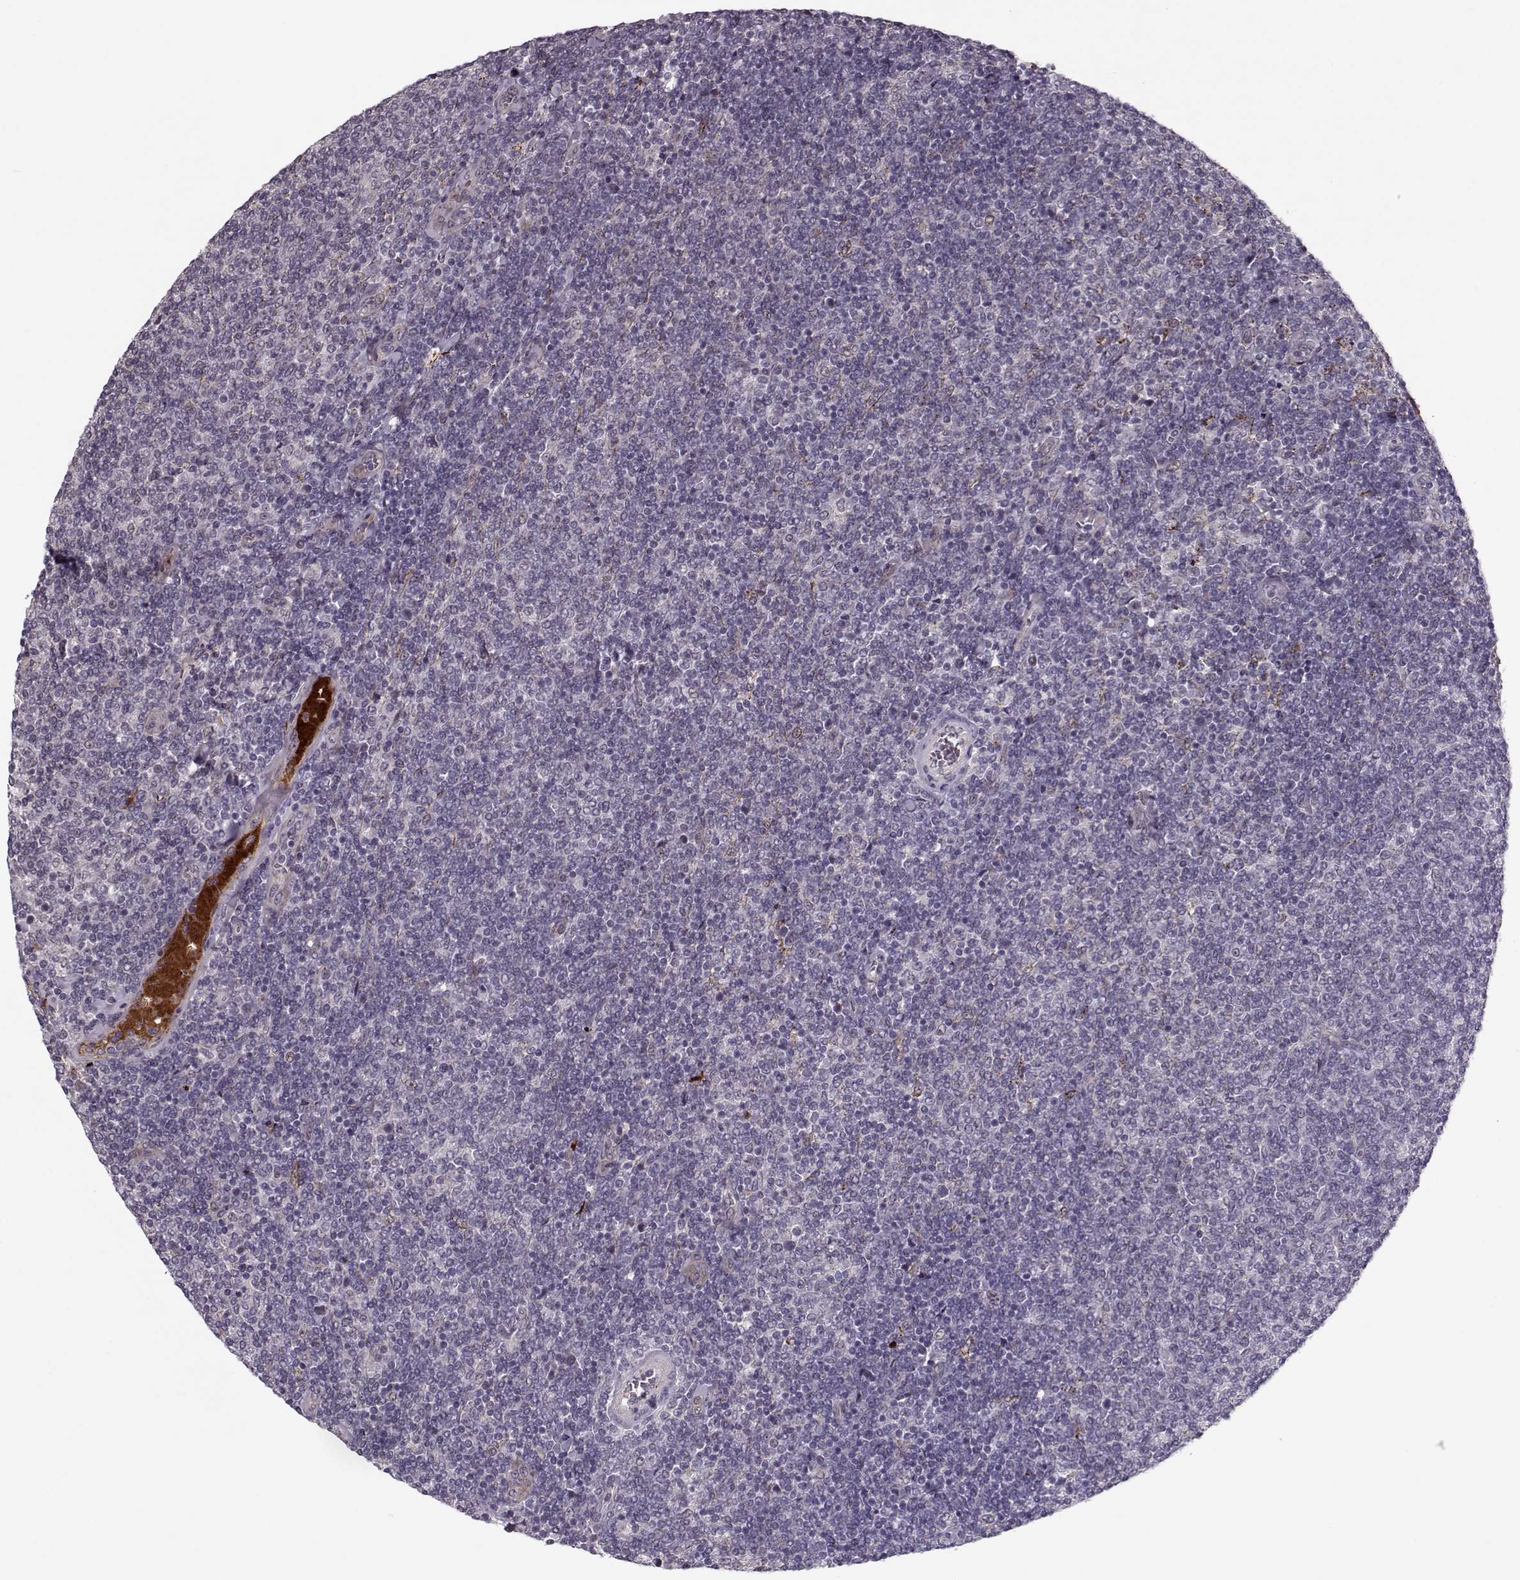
{"staining": {"intensity": "negative", "quantity": "none", "location": "none"}, "tissue": "lymphoma", "cell_type": "Tumor cells", "image_type": "cancer", "snomed": [{"axis": "morphology", "description": "Malignant lymphoma, non-Hodgkin's type, Low grade"}, {"axis": "topography", "description": "Lymph node"}], "caption": "Immunohistochemical staining of human low-grade malignant lymphoma, non-Hodgkin's type displays no significant positivity in tumor cells.", "gene": "DNAI3", "patient": {"sex": "male", "age": 52}}